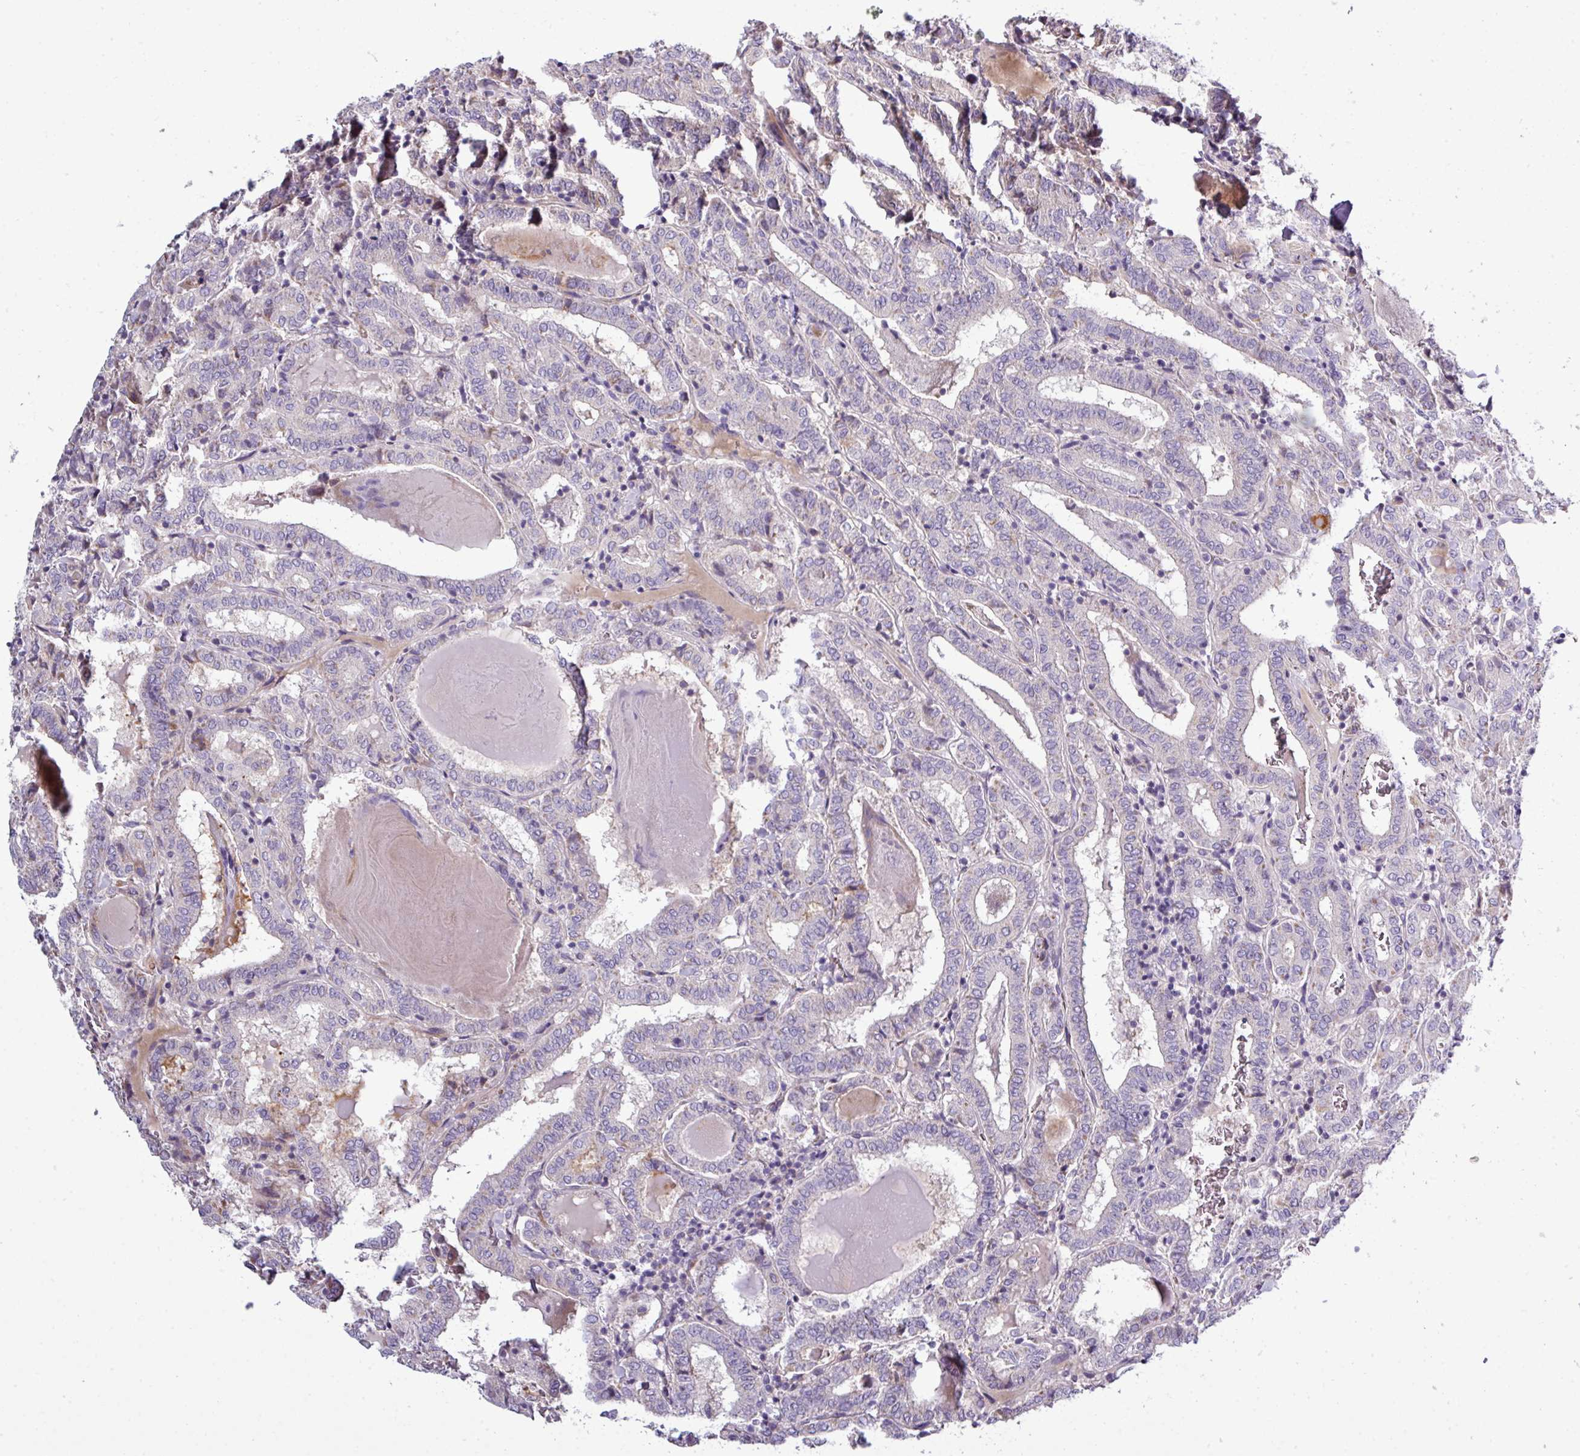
{"staining": {"intensity": "negative", "quantity": "none", "location": "none"}, "tissue": "thyroid cancer", "cell_type": "Tumor cells", "image_type": "cancer", "snomed": [{"axis": "morphology", "description": "Papillary adenocarcinoma, NOS"}, {"axis": "topography", "description": "Thyroid gland"}], "caption": "This is an immunohistochemistry histopathology image of thyroid cancer. There is no positivity in tumor cells.", "gene": "AGAP5", "patient": {"sex": "female", "age": 72}}